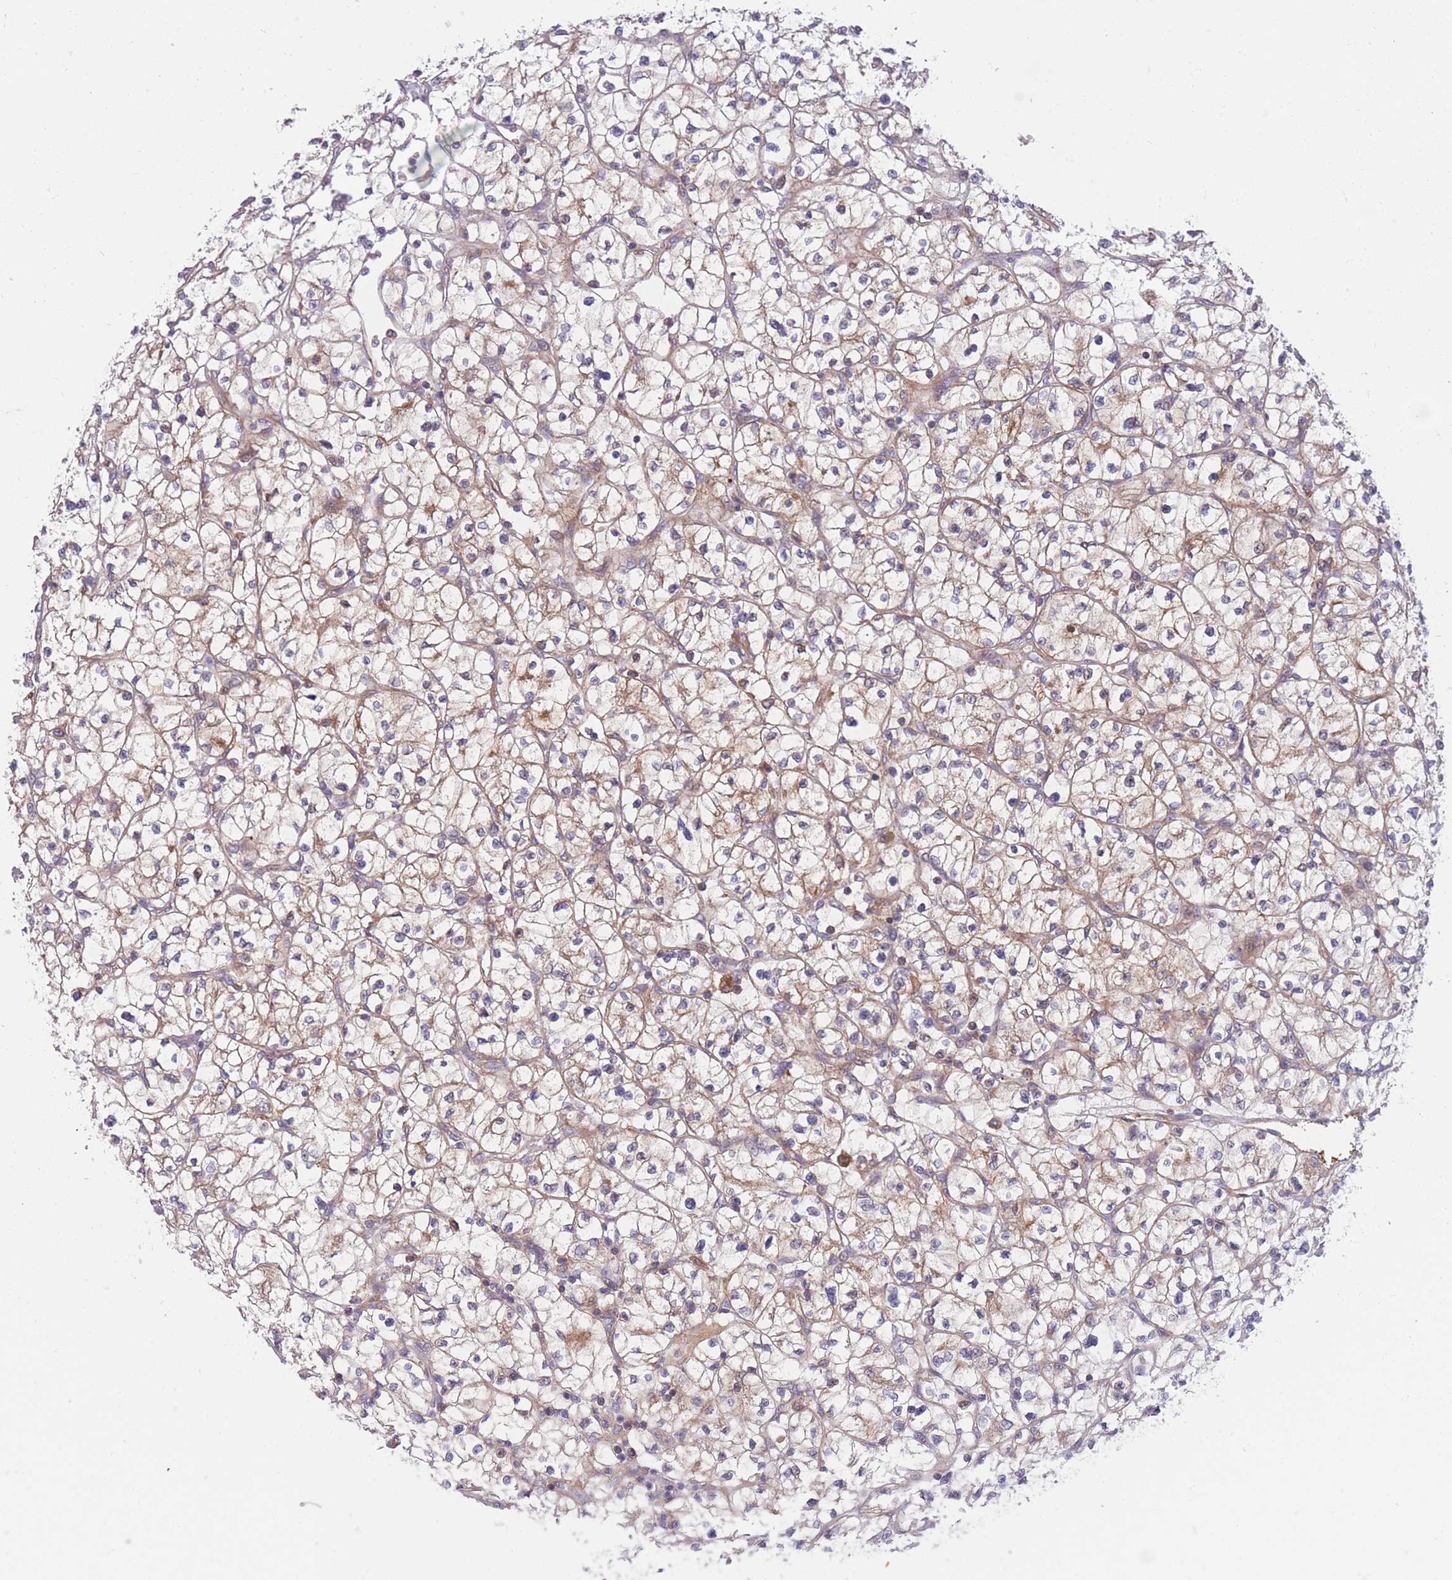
{"staining": {"intensity": "weak", "quantity": ">75%", "location": "cytoplasmic/membranous"}, "tissue": "renal cancer", "cell_type": "Tumor cells", "image_type": "cancer", "snomed": [{"axis": "morphology", "description": "Adenocarcinoma, NOS"}, {"axis": "topography", "description": "Kidney"}], "caption": "Immunohistochemical staining of human renal cancer (adenocarcinoma) displays weak cytoplasmic/membranous protein expression in about >75% of tumor cells.", "gene": "PDE4A", "patient": {"sex": "female", "age": 64}}